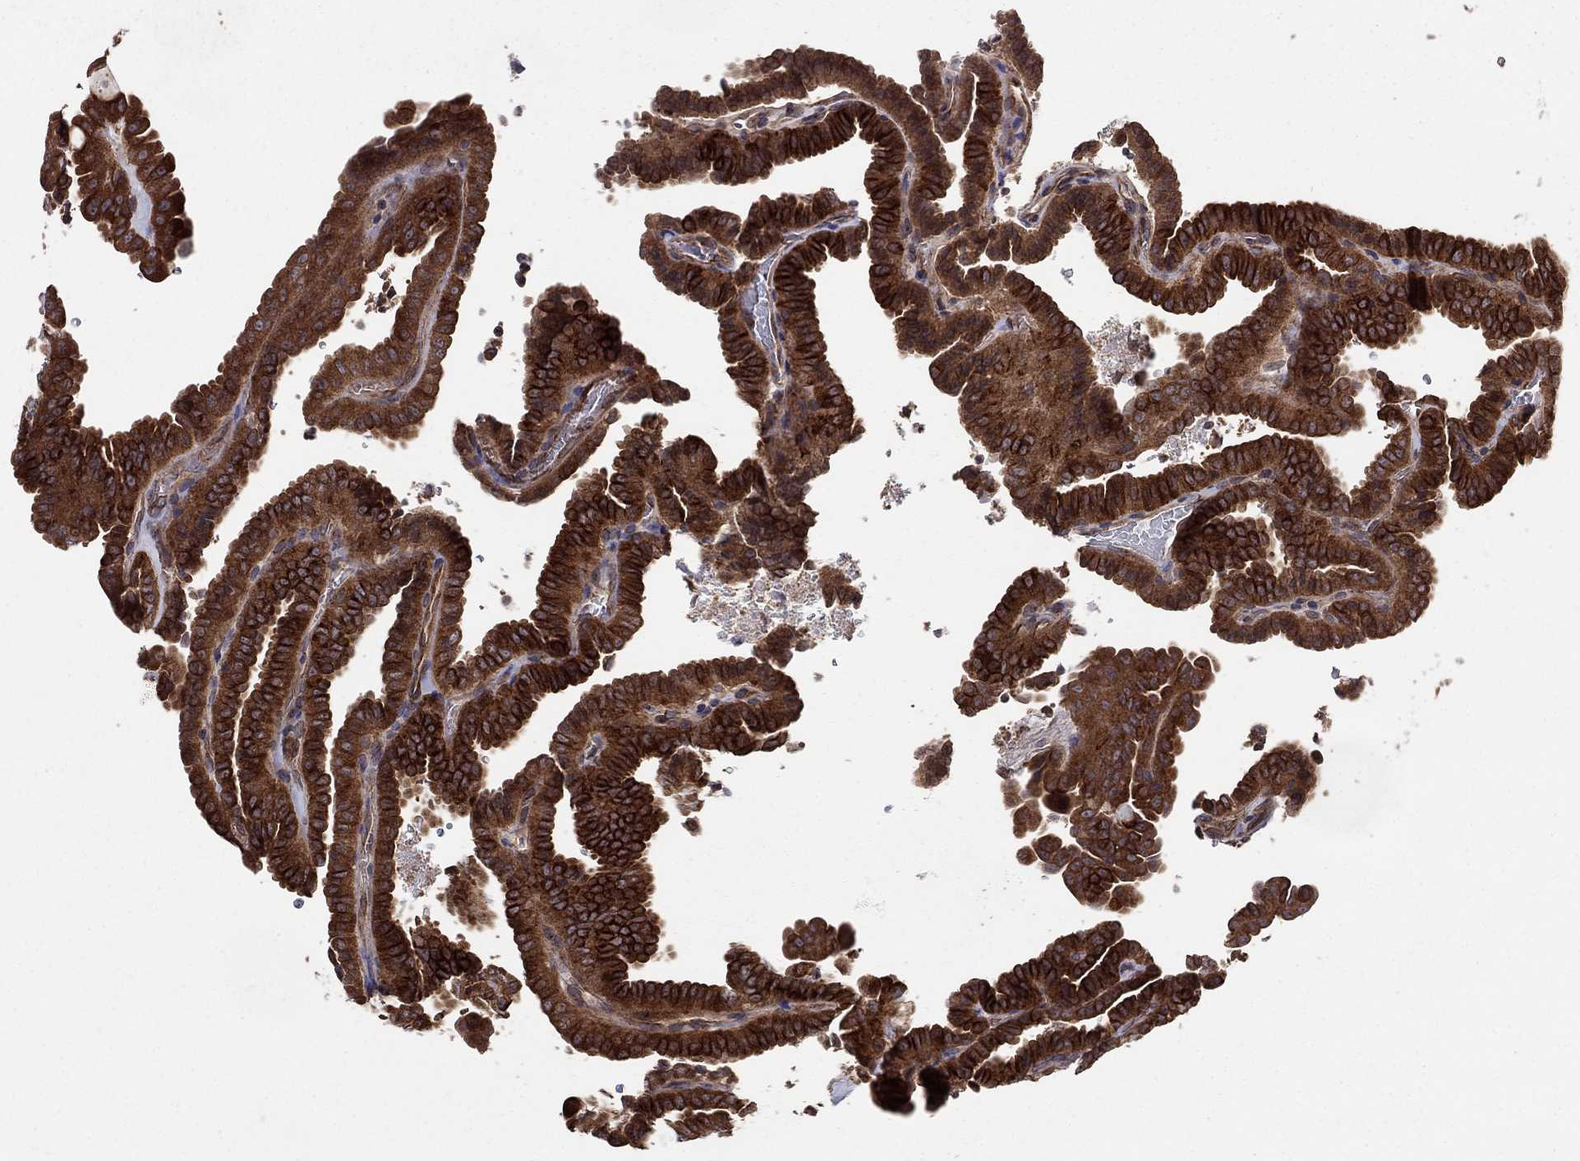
{"staining": {"intensity": "strong", "quantity": ">75%", "location": "cytoplasmic/membranous"}, "tissue": "thyroid cancer", "cell_type": "Tumor cells", "image_type": "cancer", "snomed": [{"axis": "morphology", "description": "Papillary adenocarcinoma, NOS"}, {"axis": "topography", "description": "Thyroid gland"}], "caption": "Tumor cells demonstrate high levels of strong cytoplasmic/membranous staining in about >75% of cells in human thyroid cancer.", "gene": "BMERB1", "patient": {"sex": "female", "age": 39}}